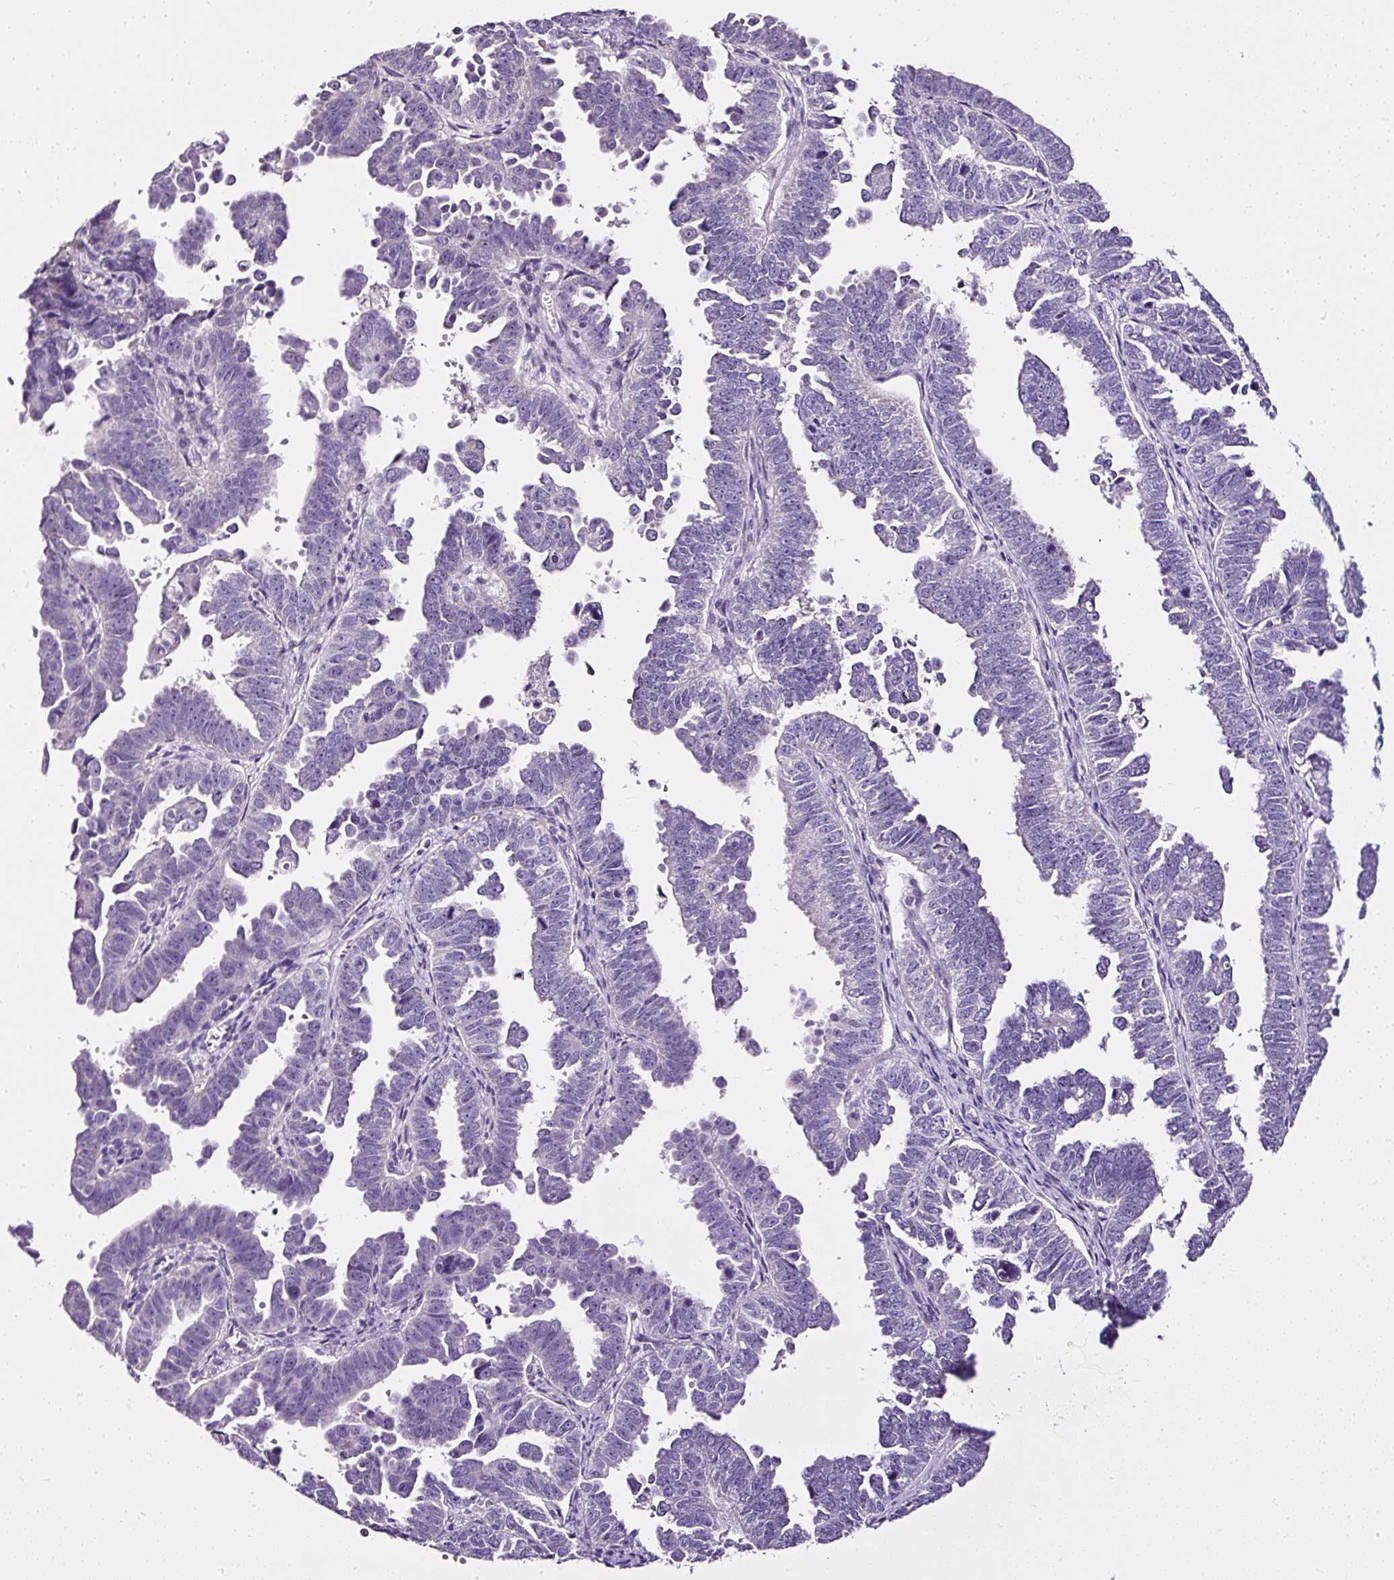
{"staining": {"intensity": "negative", "quantity": "none", "location": "none"}, "tissue": "endometrial cancer", "cell_type": "Tumor cells", "image_type": "cancer", "snomed": [{"axis": "morphology", "description": "Adenocarcinoma, NOS"}, {"axis": "topography", "description": "Endometrium"}], "caption": "A histopathology image of endometrial cancer stained for a protein displays no brown staining in tumor cells. (Brightfield microscopy of DAB (3,3'-diaminobenzidine) IHC at high magnification).", "gene": "ATP2A1", "patient": {"sex": "female", "age": 75}}